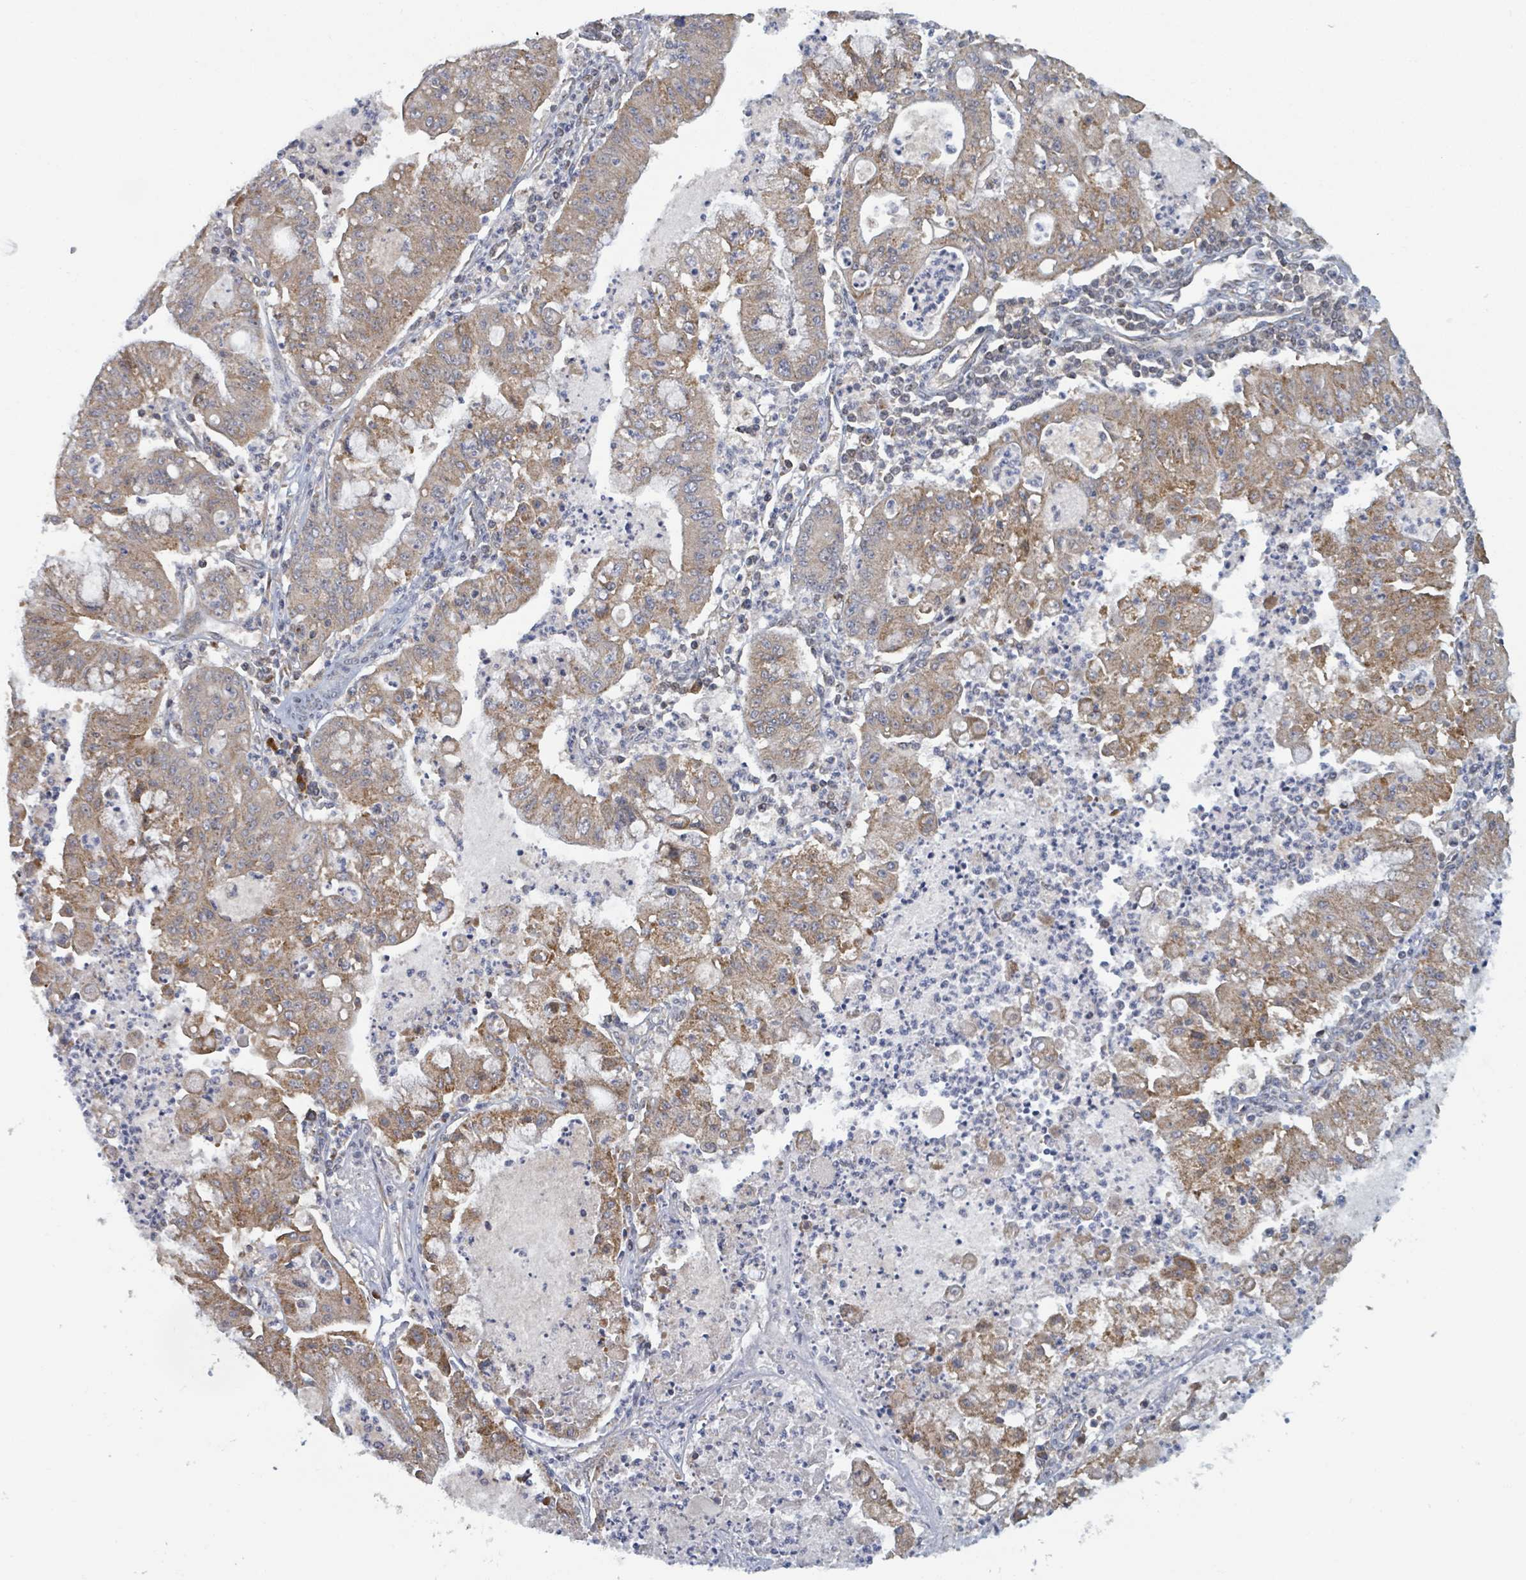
{"staining": {"intensity": "moderate", "quantity": ">75%", "location": "cytoplasmic/membranous"}, "tissue": "ovarian cancer", "cell_type": "Tumor cells", "image_type": "cancer", "snomed": [{"axis": "morphology", "description": "Cystadenocarcinoma, mucinous, NOS"}, {"axis": "topography", "description": "Ovary"}], "caption": "A photomicrograph of ovarian cancer stained for a protein displays moderate cytoplasmic/membranous brown staining in tumor cells.", "gene": "HIVEP1", "patient": {"sex": "female", "age": 70}}